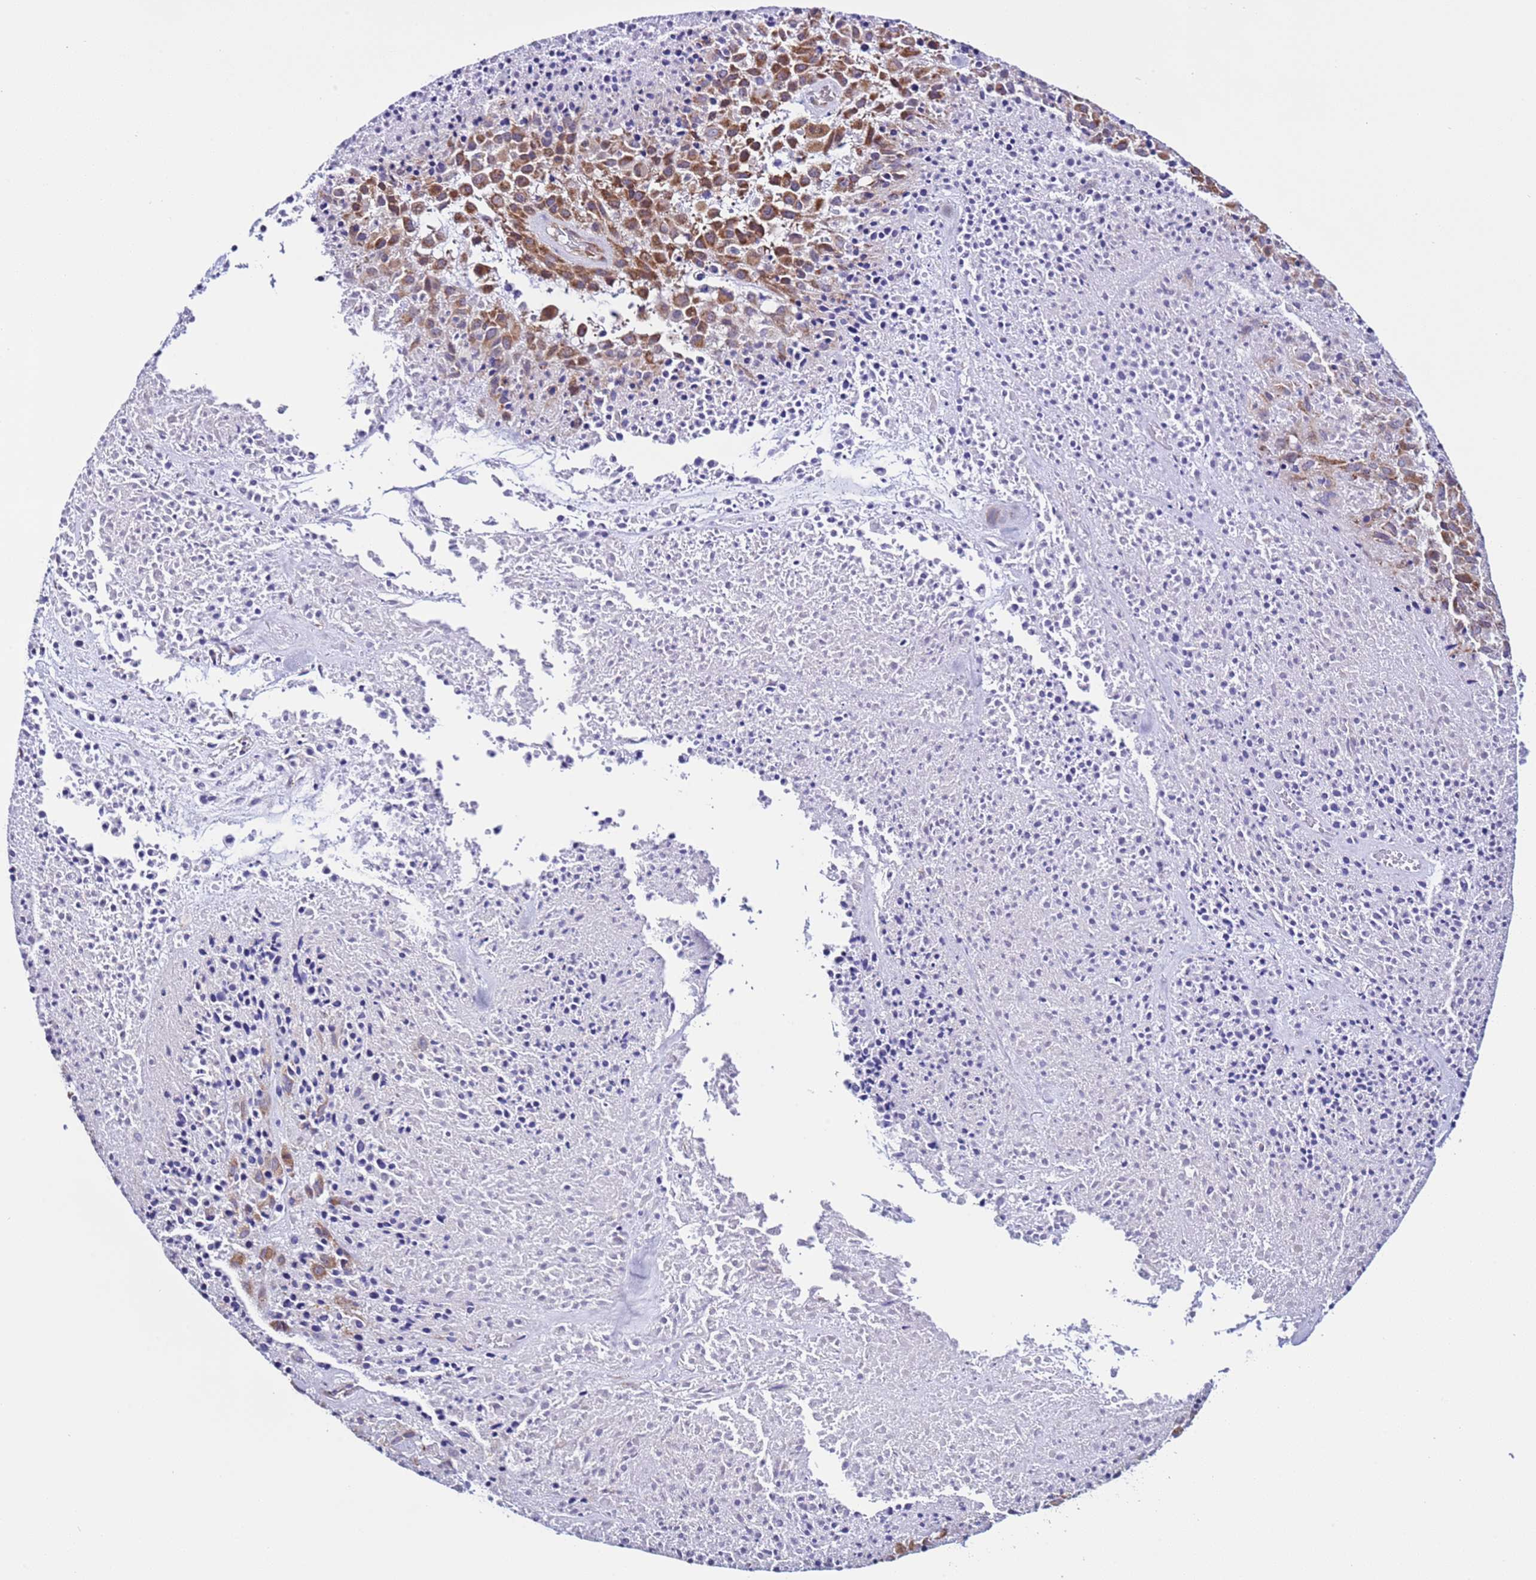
{"staining": {"intensity": "moderate", "quantity": ">75%", "location": "cytoplasmic/membranous"}, "tissue": "melanoma", "cell_type": "Tumor cells", "image_type": "cancer", "snomed": [{"axis": "morphology", "description": "Malignant melanoma, Metastatic site"}, {"axis": "topography", "description": "Skin"}], "caption": "Protein staining of melanoma tissue displays moderate cytoplasmic/membranous expression in about >75% of tumor cells. (DAB IHC with brightfield microscopy, high magnification).", "gene": "AHI1", "patient": {"sex": "female", "age": 81}}